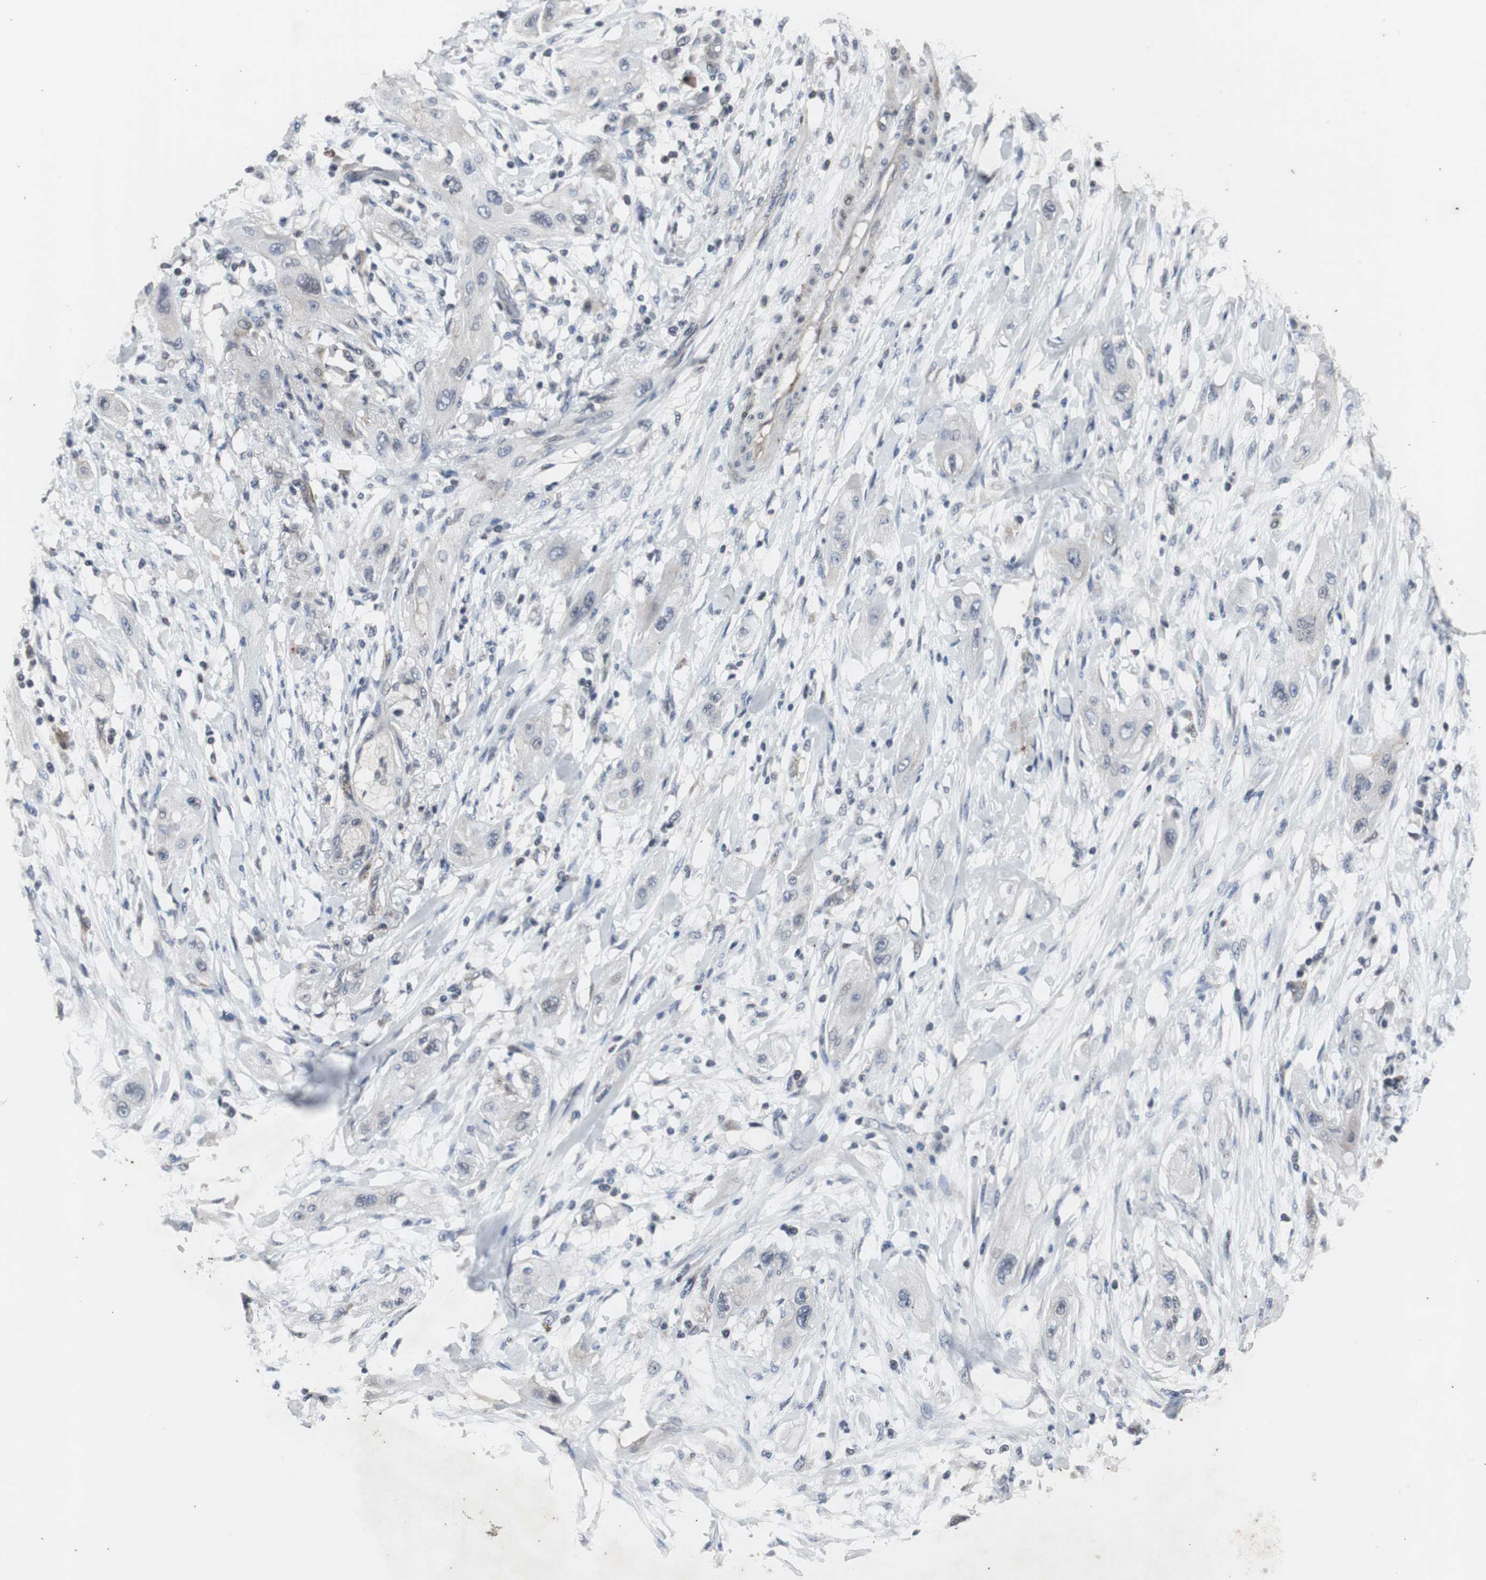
{"staining": {"intensity": "negative", "quantity": "none", "location": "none"}, "tissue": "lung cancer", "cell_type": "Tumor cells", "image_type": "cancer", "snomed": [{"axis": "morphology", "description": "Squamous cell carcinoma, NOS"}, {"axis": "topography", "description": "Lung"}], "caption": "Immunohistochemistry (IHC) histopathology image of human lung cancer stained for a protein (brown), which demonstrates no staining in tumor cells.", "gene": "CRADD", "patient": {"sex": "female", "age": 47}}